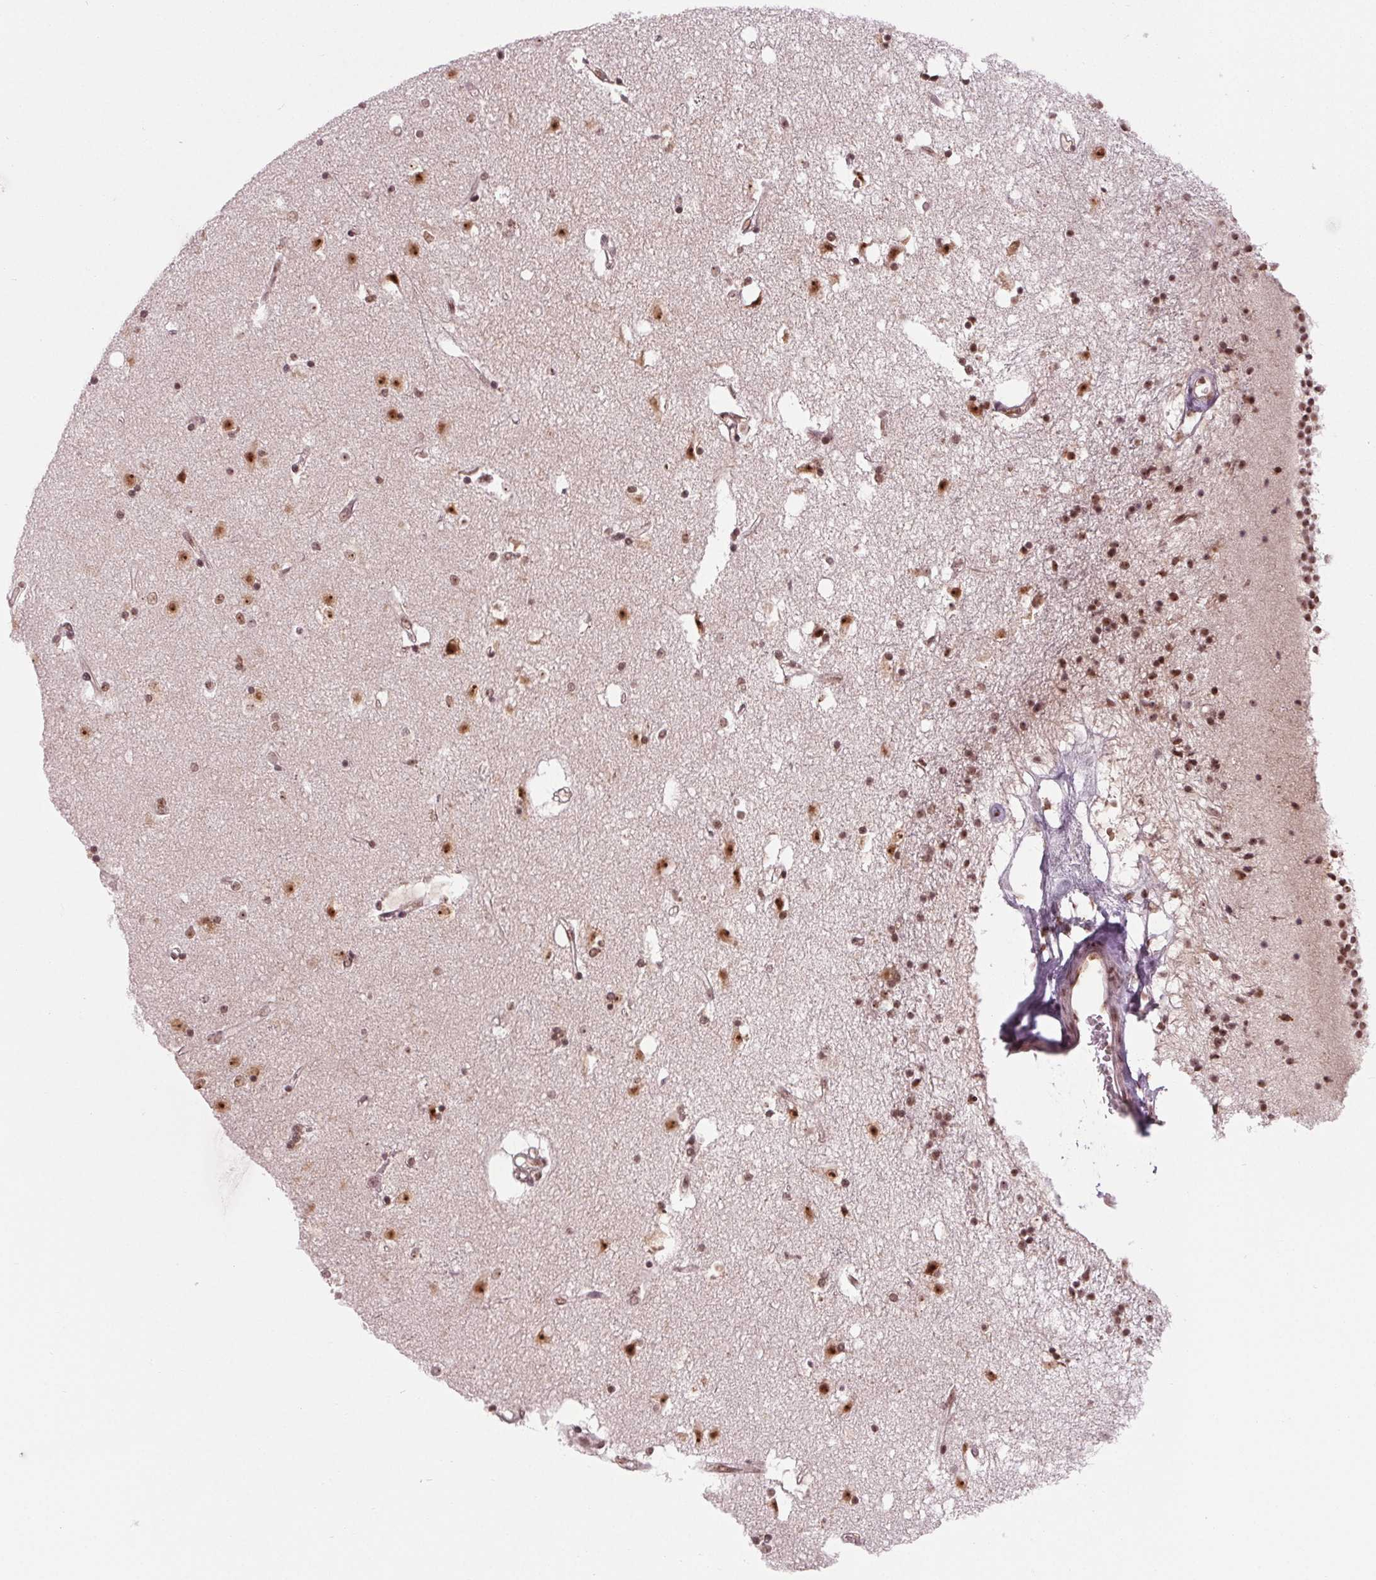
{"staining": {"intensity": "moderate", "quantity": "<25%", "location": "nuclear"}, "tissue": "caudate", "cell_type": "Glial cells", "image_type": "normal", "snomed": [{"axis": "morphology", "description": "Normal tissue, NOS"}, {"axis": "topography", "description": "Lateral ventricle wall"}], "caption": "A brown stain shows moderate nuclear positivity of a protein in glial cells of unremarkable human caudate. Ihc stains the protein in brown and the nuclei are stained blue.", "gene": "DDX41", "patient": {"sex": "female", "age": 71}}